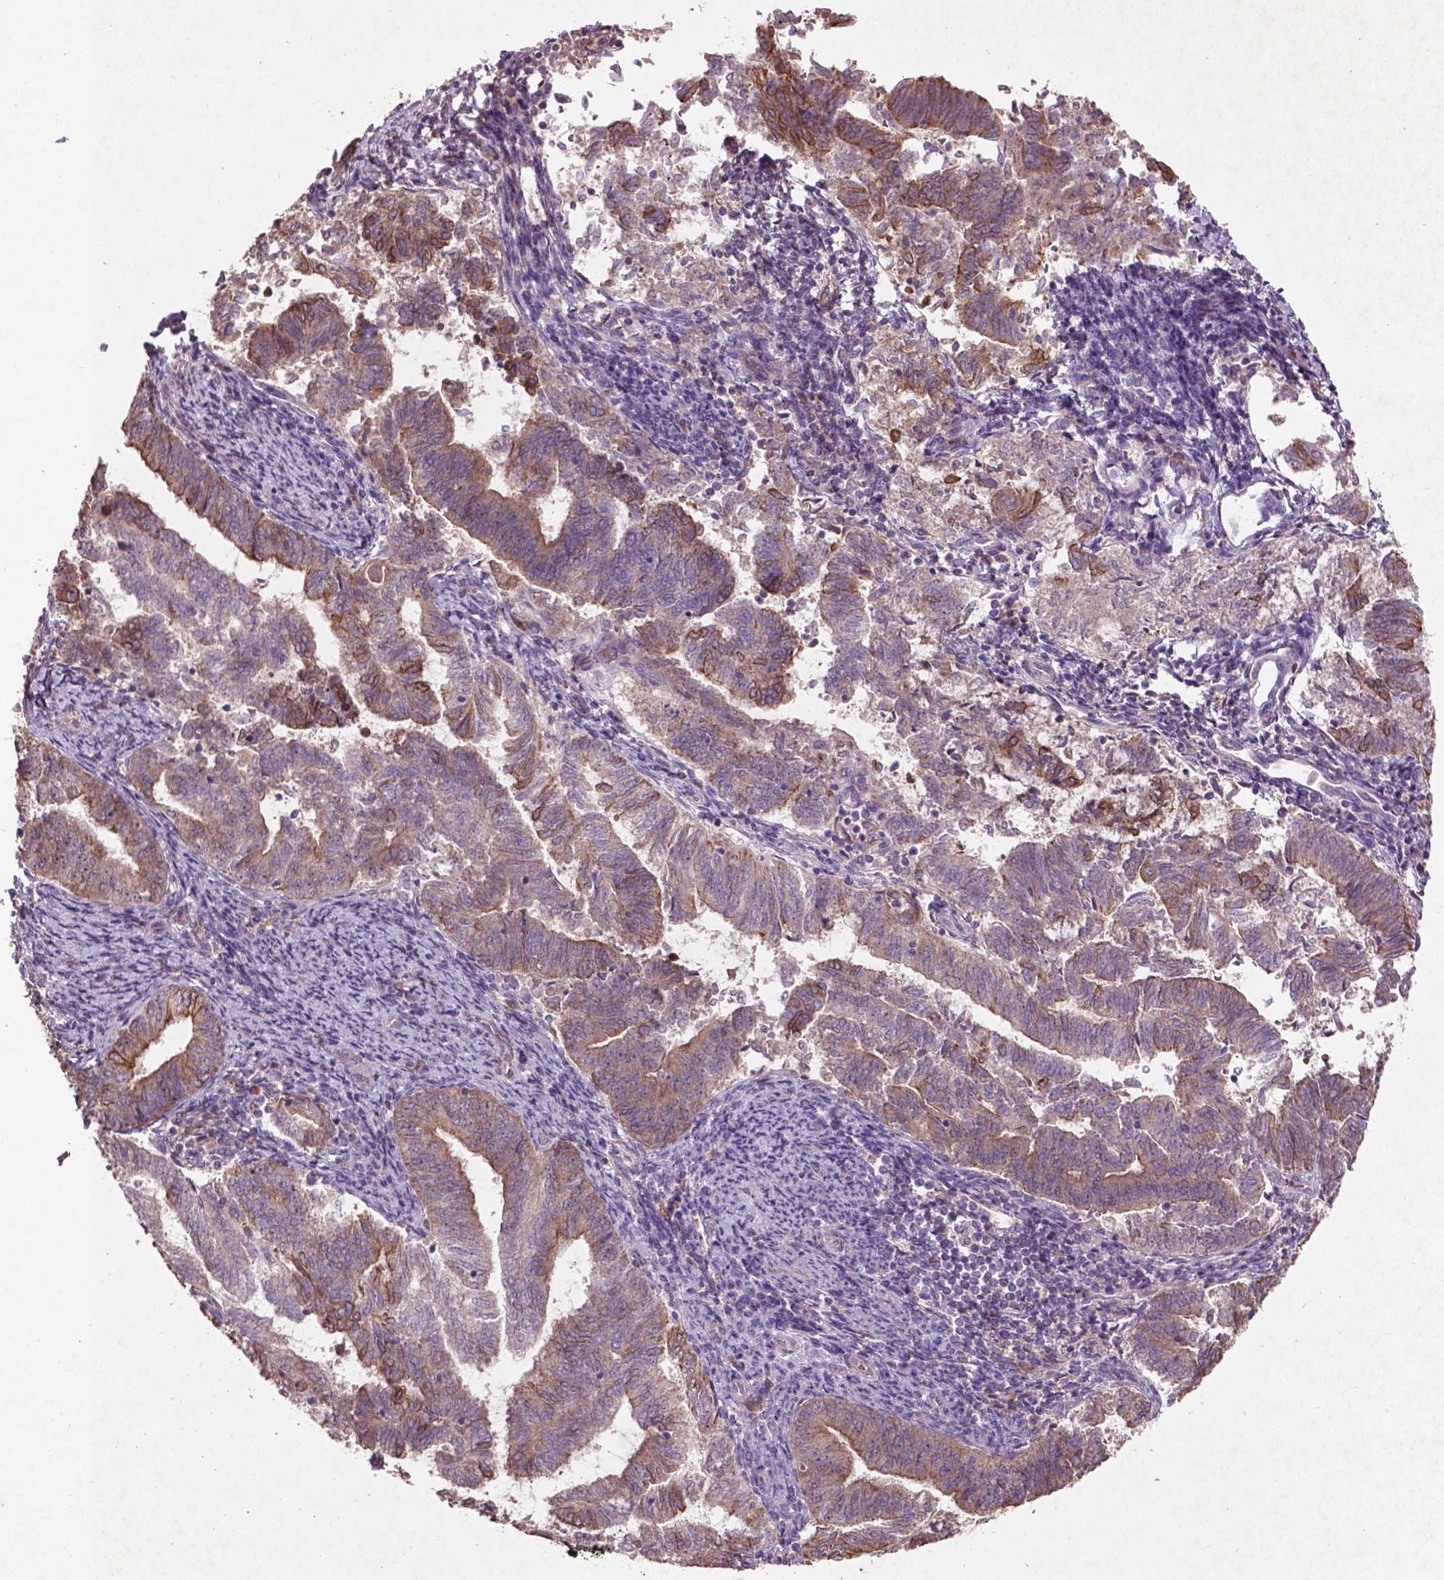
{"staining": {"intensity": "moderate", "quantity": ">75%", "location": "cytoplasmic/membranous"}, "tissue": "endometrial cancer", "cell_type": "Tumor cells", "image_type": "cancer", "snomed": [{"axis": "morphology", "description": "Adenocarcinoma, NOS"}, {"axis": "topography", "description": "Endometrium"}], "caption": "Human endometrial adenocarcinoma stained for a protein (brown) exhibits moderate cytoplasmic/membranous positive staining in about >75% of tumor cells.", "gene": "COQ2", "patient": {"sex": "female", "age": 65}}